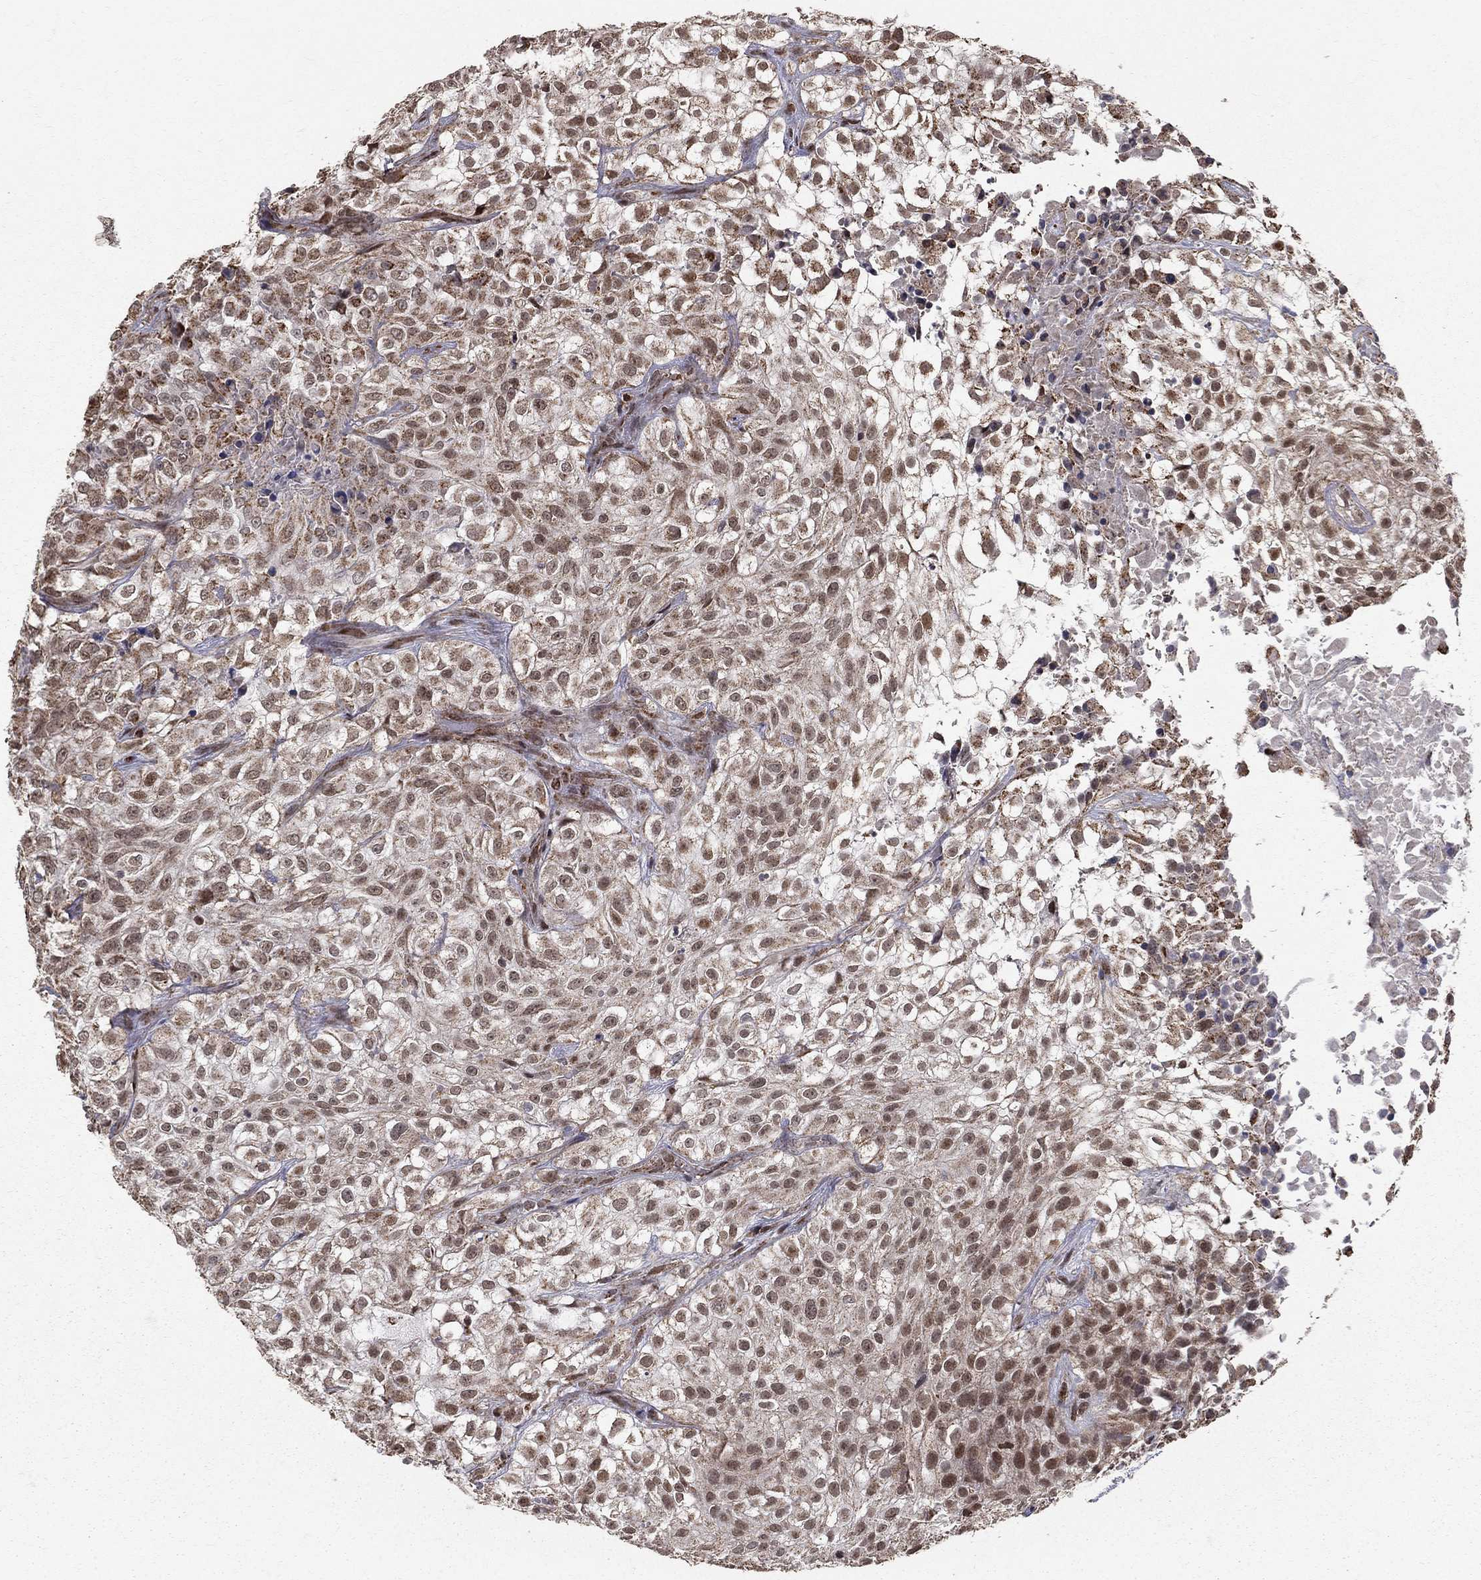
{"staining": {"intensity": "moderate", "quantity": "25%-75%", "location": "cytoplasmic/membranous"}, "tissue": "urothelial cancer", "cell_type": "Tumor cells", "image_type": "cancer", "snomed": [{"axis": "morphology", "description": "Urothelial carcinoma, High grade"}, {"axis": "topography", "description": "Urinary bladder"}], "caption": "High-grade urothelial carcinoma stained with a brown dye reveals moderate cytoplasmic/membranous positive staining in about 25%-75% of tumor cells.", "gene": "ACOT13", "patient": {"sex": "male", "age": 56}}